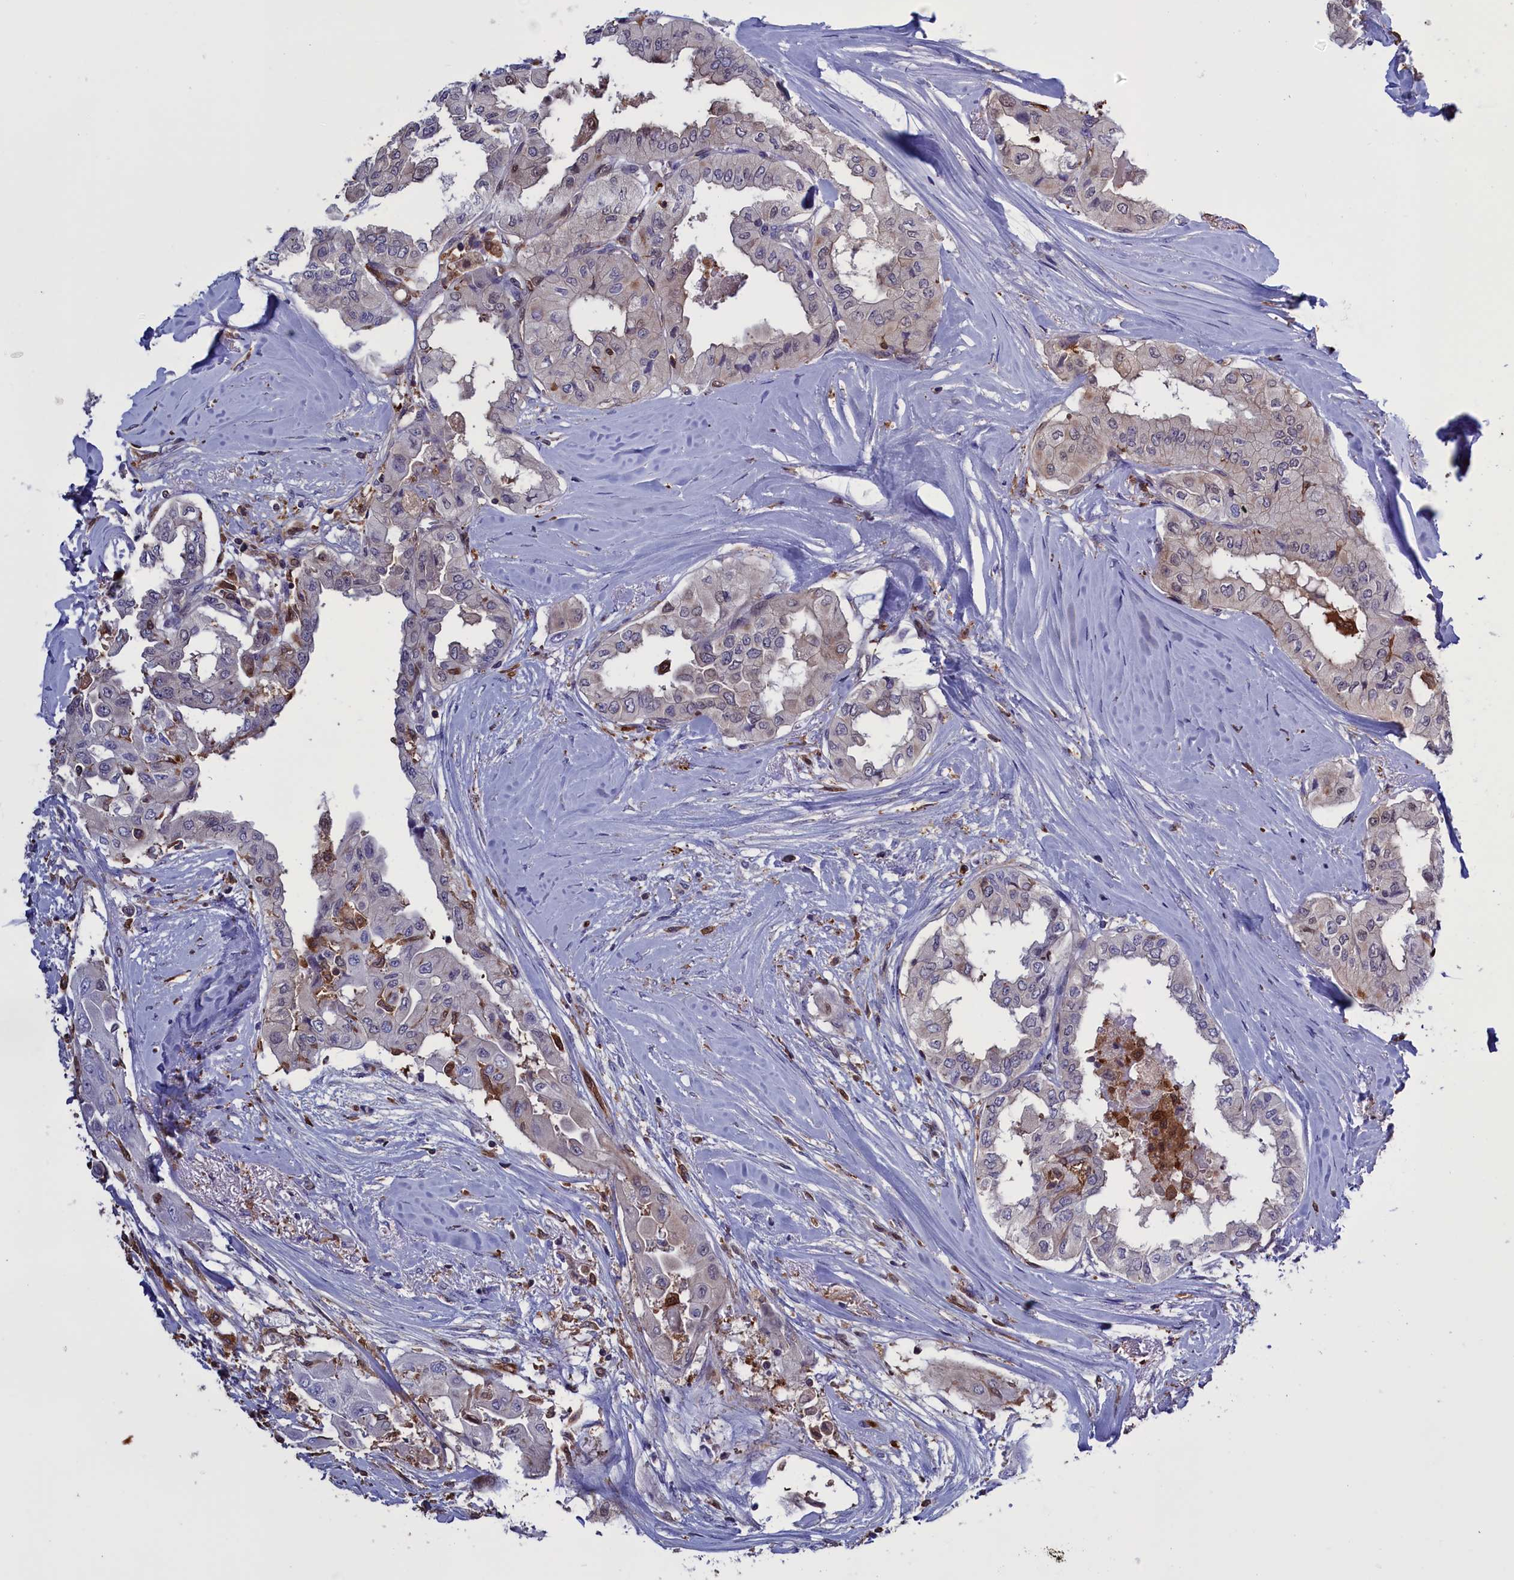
{"staining": {"intensity": "negative", "quantity": "none", "location": "none"}, "tissue": "thyroid cancer", "cell_type": "Tumor cells", "image_type": "cancer", "snomed": [{"axis": "morphology", "description": "Papillary adenocarcinoma, NOS"}, {"axis": "topography", "description": "Thyroid gland"}], "caption": "A high-resolution image shows immunohistochemistry staining of thyroid cancer, which shows no significant expression in tumor cells. (Brightfield microscopy of DAB immunohistochemistry at high magnification).", "gene": "ARHGAP18", "patient": {"sex": "female", "age": 59}}